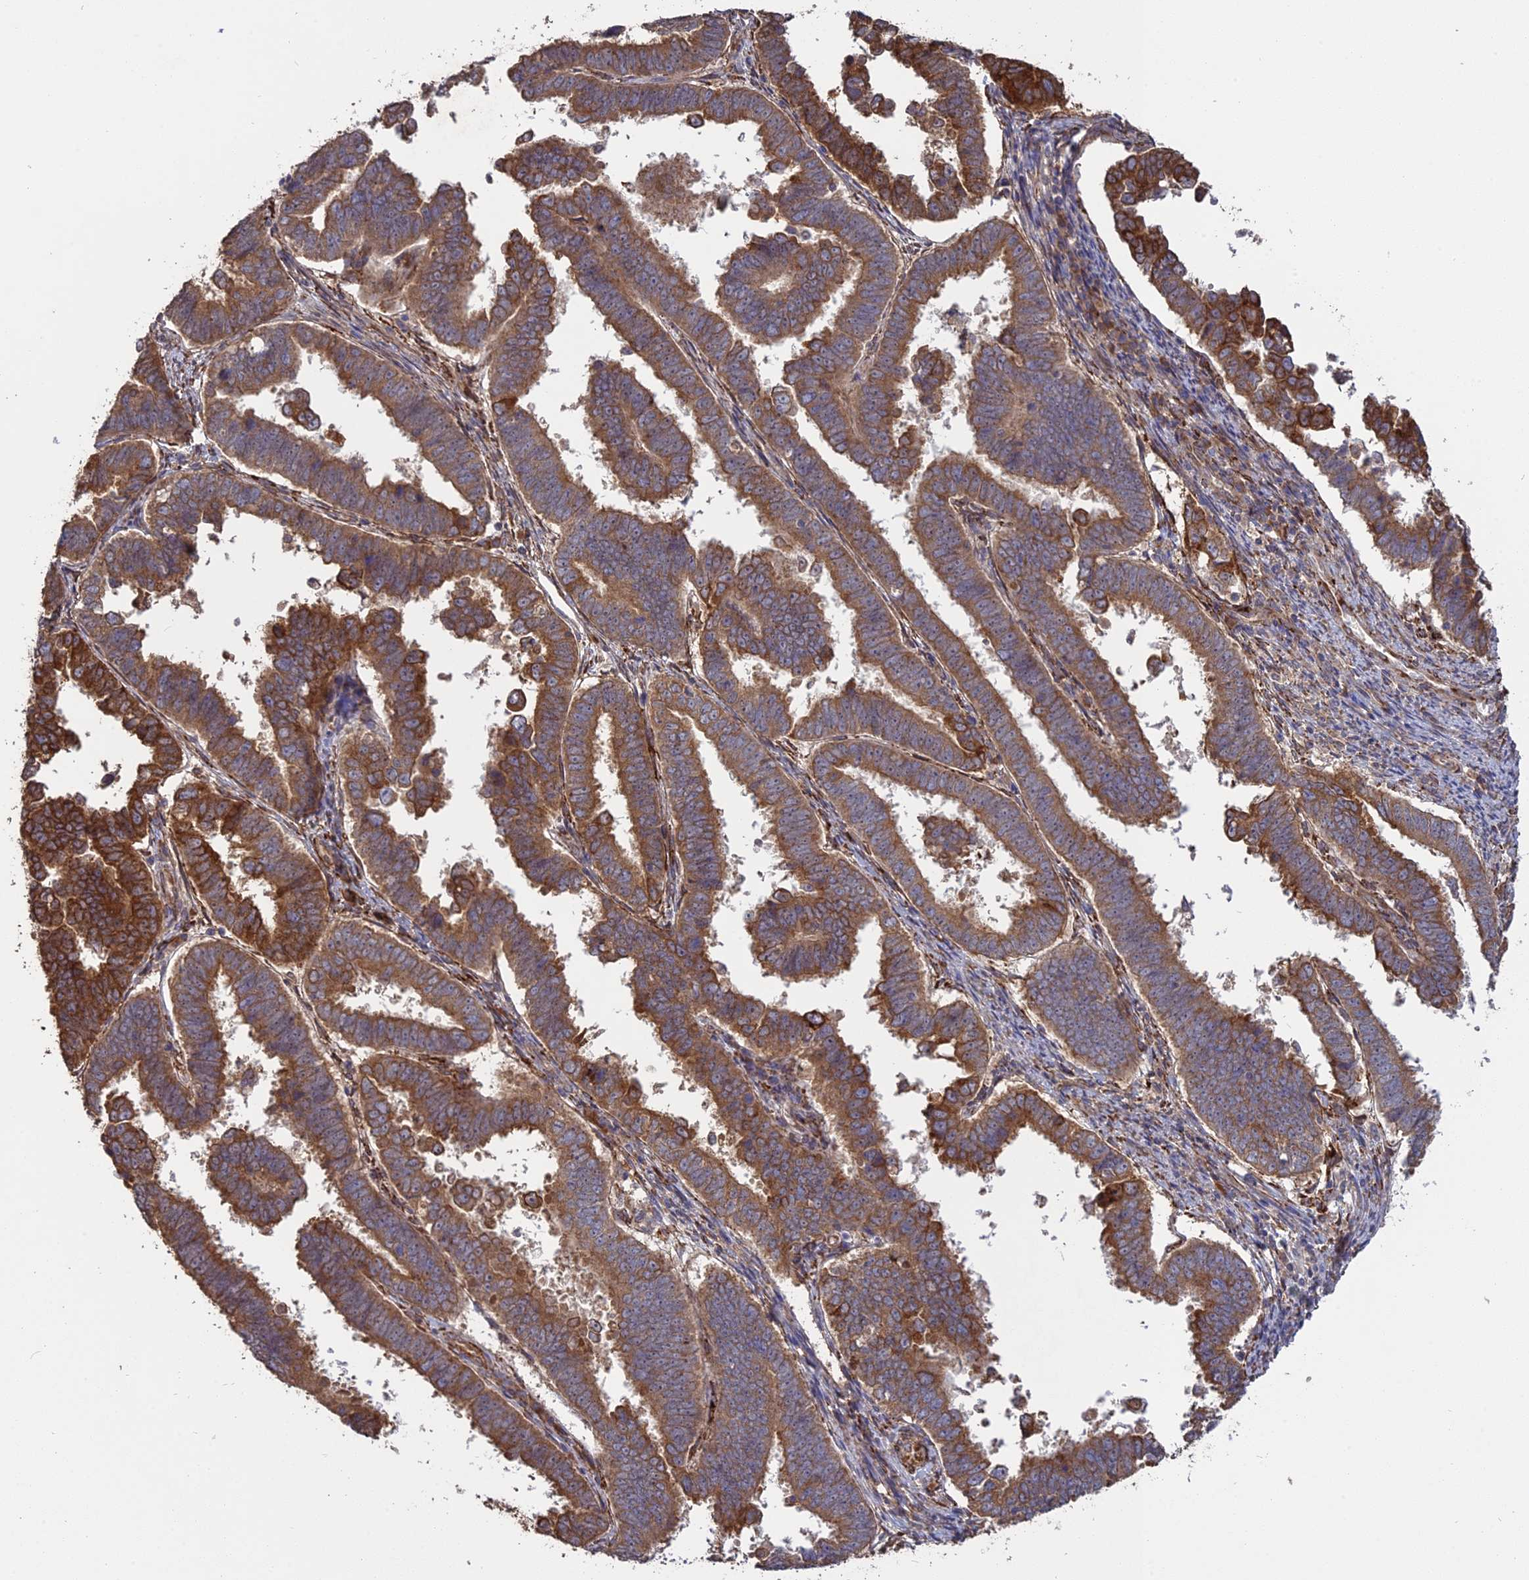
{"staining": {"intensity": "moderate", "quantity": ">75%", "location": "cytoplasmic/membranous"}, "tissue": "endometrial cancer", "cell_type": "Tumor cells", "image_type": "cancer", "snomed": [{"axis": "morphology", "description": "Adenocarcinoma, NOS"}, {"axis": "topography", "description": "Endometrium"}], "caption": "A brown stain shows moderate cytoplasmic/membranous positivity of a protein in human endometrial cancer (adenocarcinoma) tumor cells. (DAB (3,3'-diaminobenzidine) = brown stain, brightfield microscopy at high magnification).", "gene": "PPIC", "patient": {"sex": "female", "age": 75}}